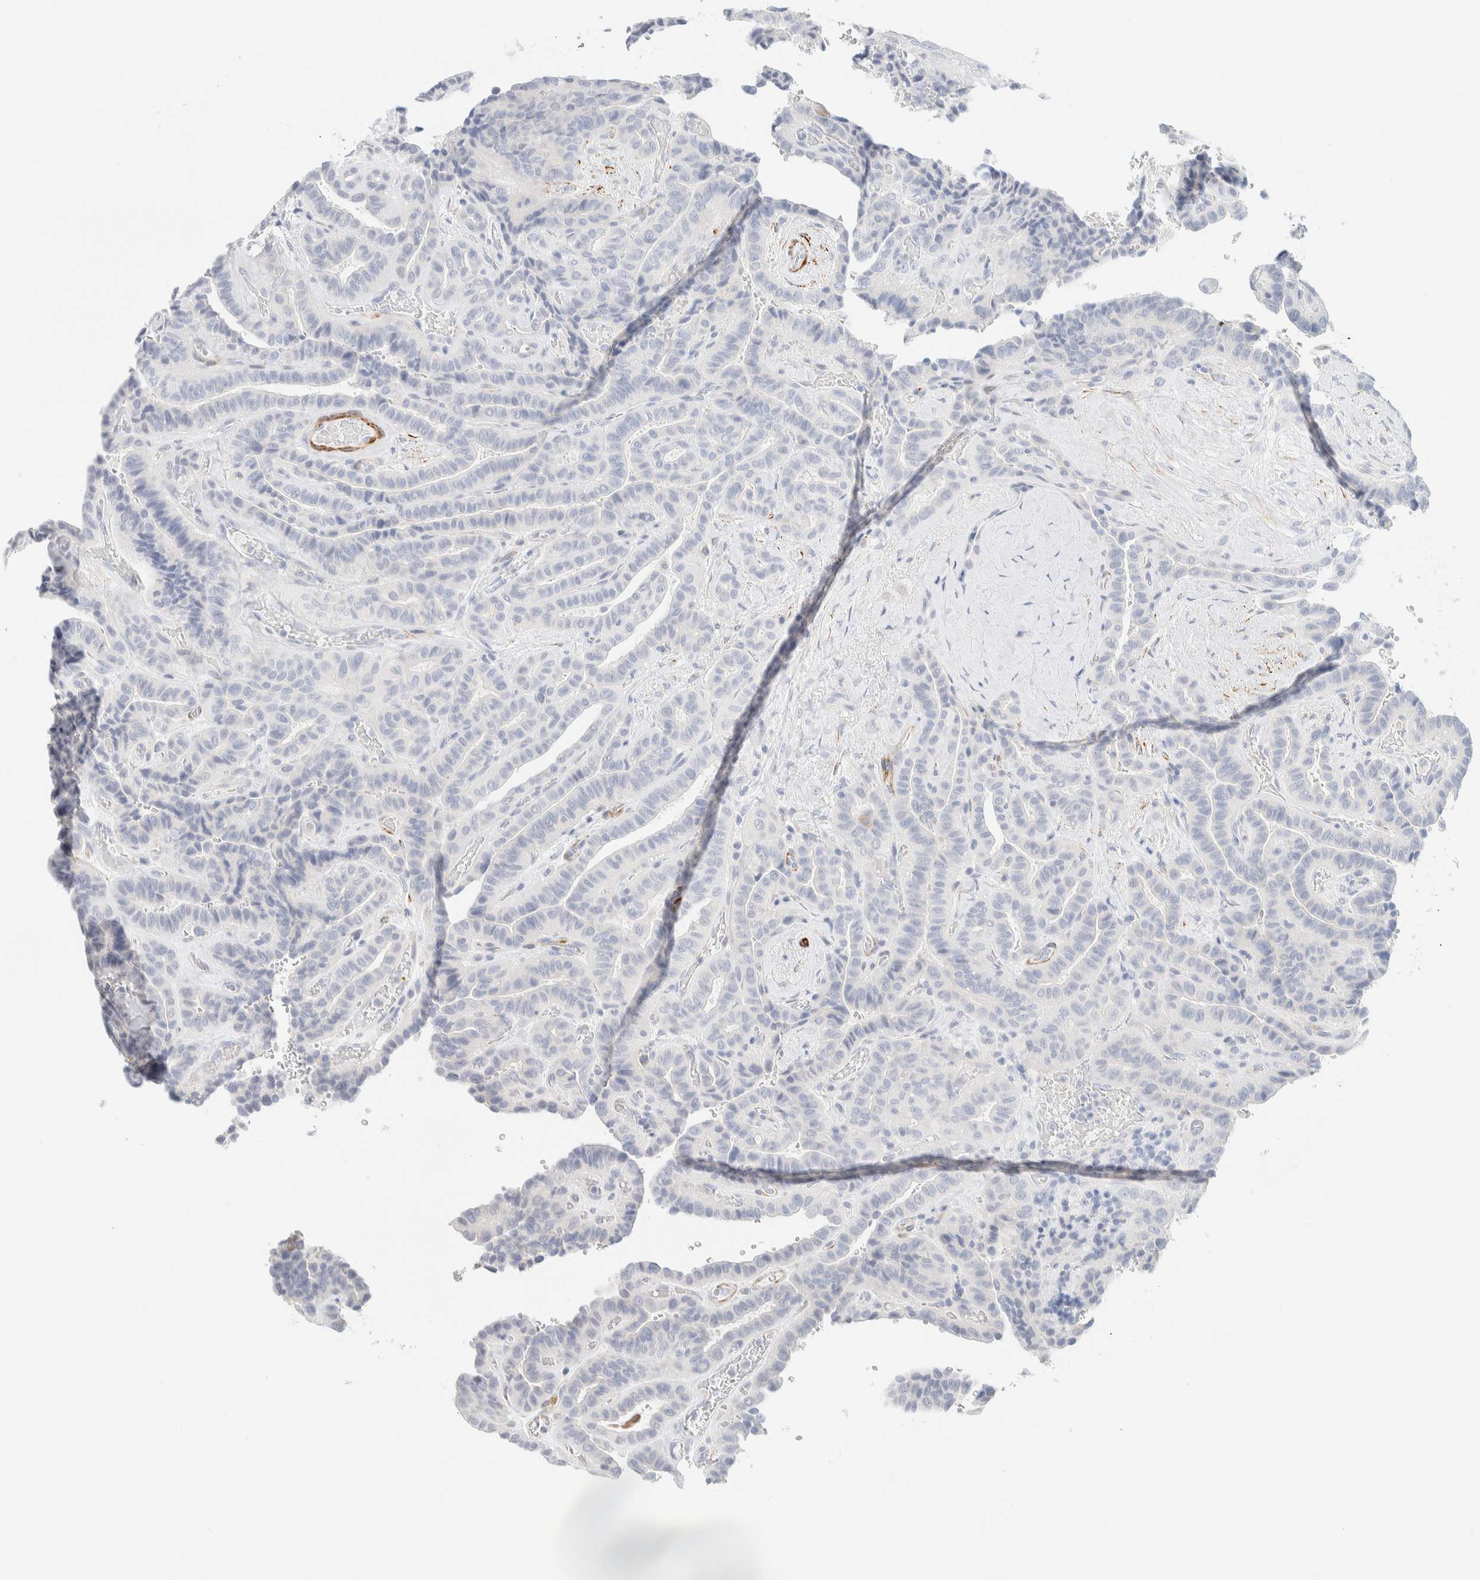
{"staining": {"intensity": "negative", "quantity": "none", "location": "none"}, "tissue": "thyroid cancer", "cell_type": "Tumor cells", "image_type": "cancer", "snomed": [{"axis": "morphology", "description": "Papillary adenocarcinoma, NOS"}, {"axis": "topography", "description": "Thyroid gland"}], "caption": "Papillary adenocarcinoma (thyroid) was stained to show a protein in brown. There is no significant expression in tumor cells. (IHC, brightfield microscopy, high magnification).", "gene": "AFMID", "patient": {"sex": "male", "age": 77}}